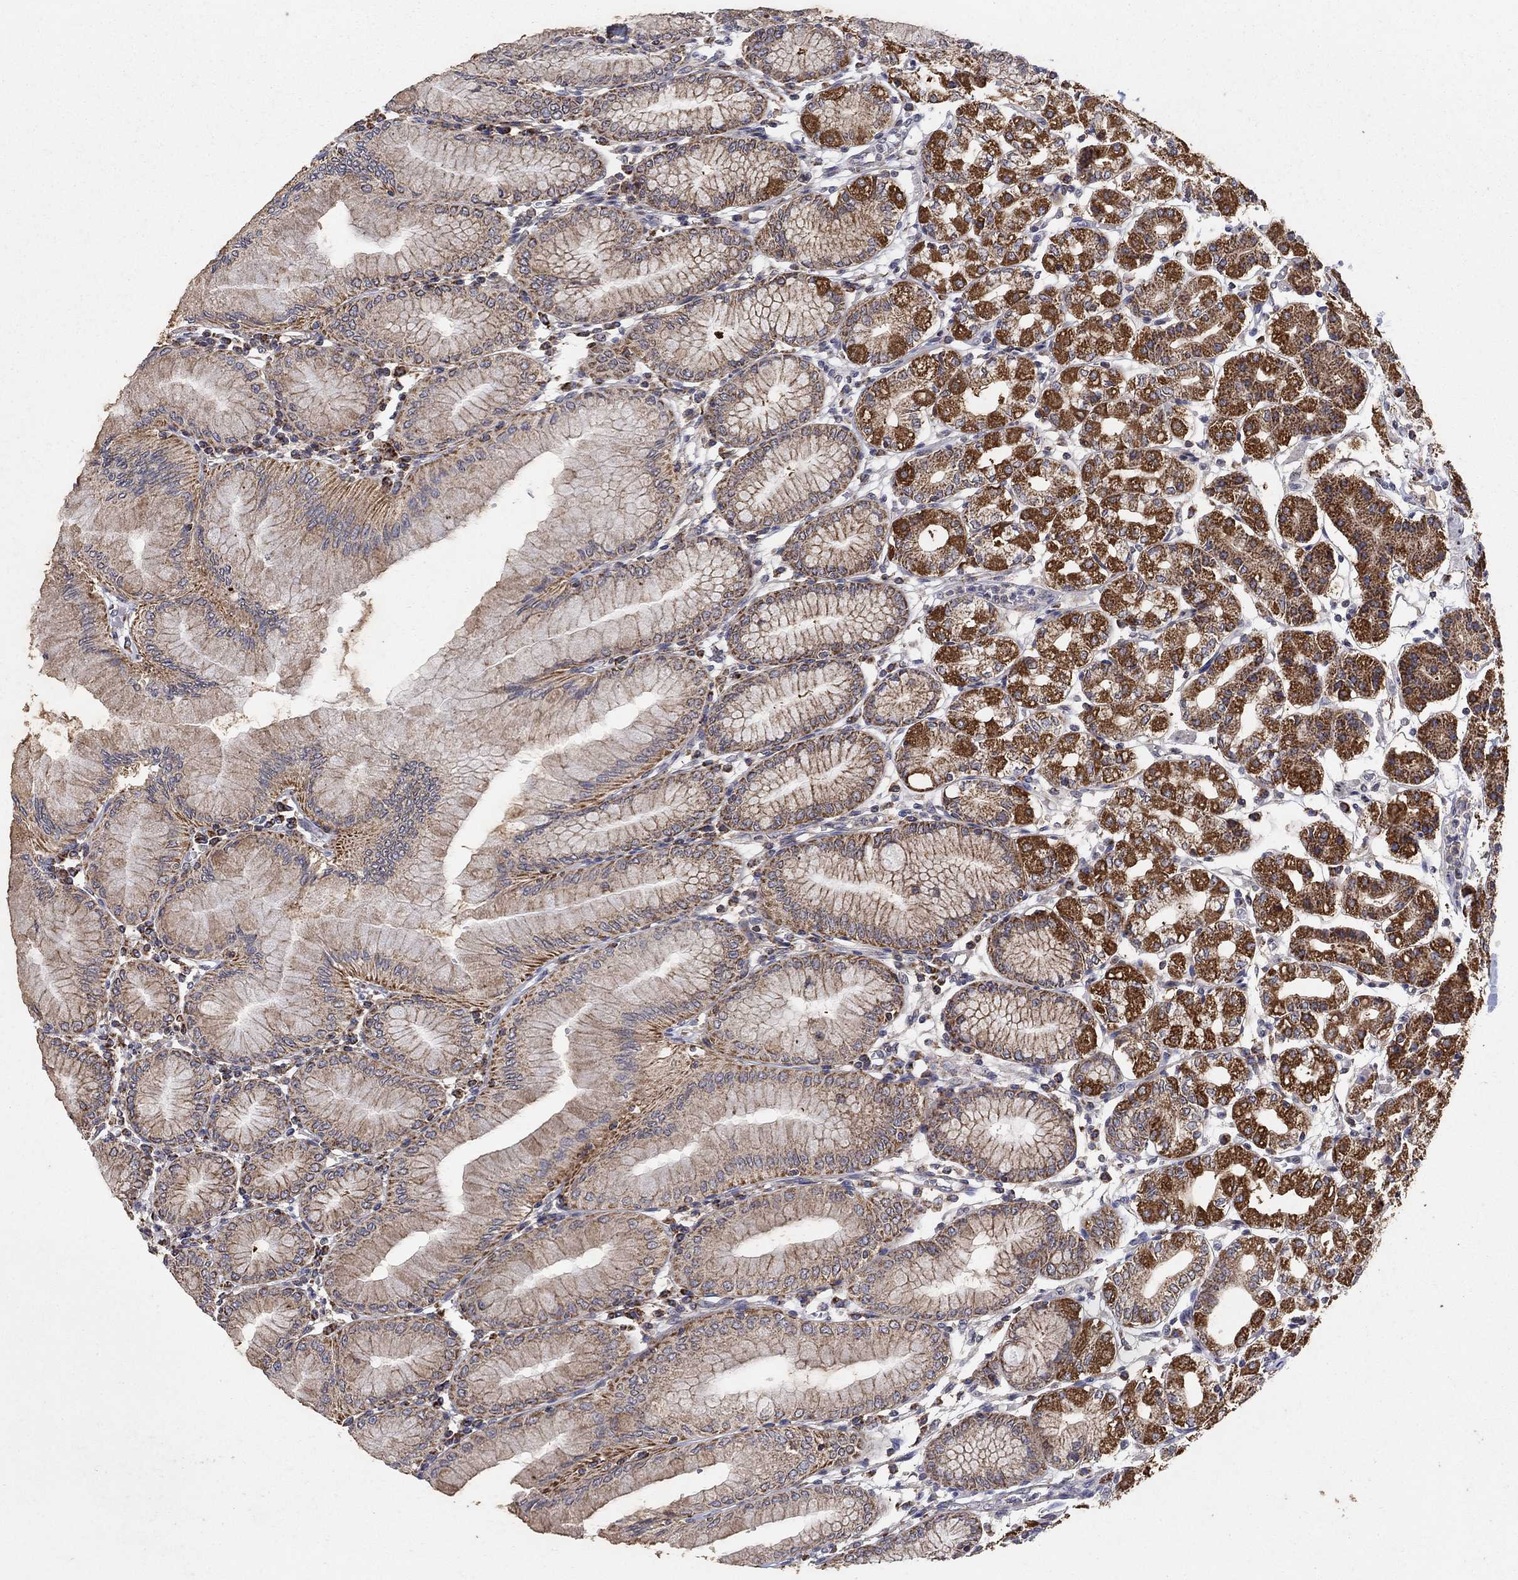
{"staining": {"intensity": "strong", "quantity": "25%-75%", "location": "cytoplasmic/membranous"}, "tissue": "stomach", "cell_type": "Glandular cells", "image_type": "normal", "snomed": [{"axis": "morphology", "description": "Normal tissue, NOS"}, {"axis": "topography", "description": "Skeletal muscle"}, {"axis": "topography", "description": "Stomach"}], "caption": "Normal stomach exhibits strong cytoplasmic/membranous expression in about 25%-75% of glandular cells Using DAB (3,3'-diaminobenzidine) (brown) and hematoxylin (blue) stains, captured at high magnification using brightfield microscopy..", "gene": "GPSM1", "patient": {"sex": "female", "age": 57}}